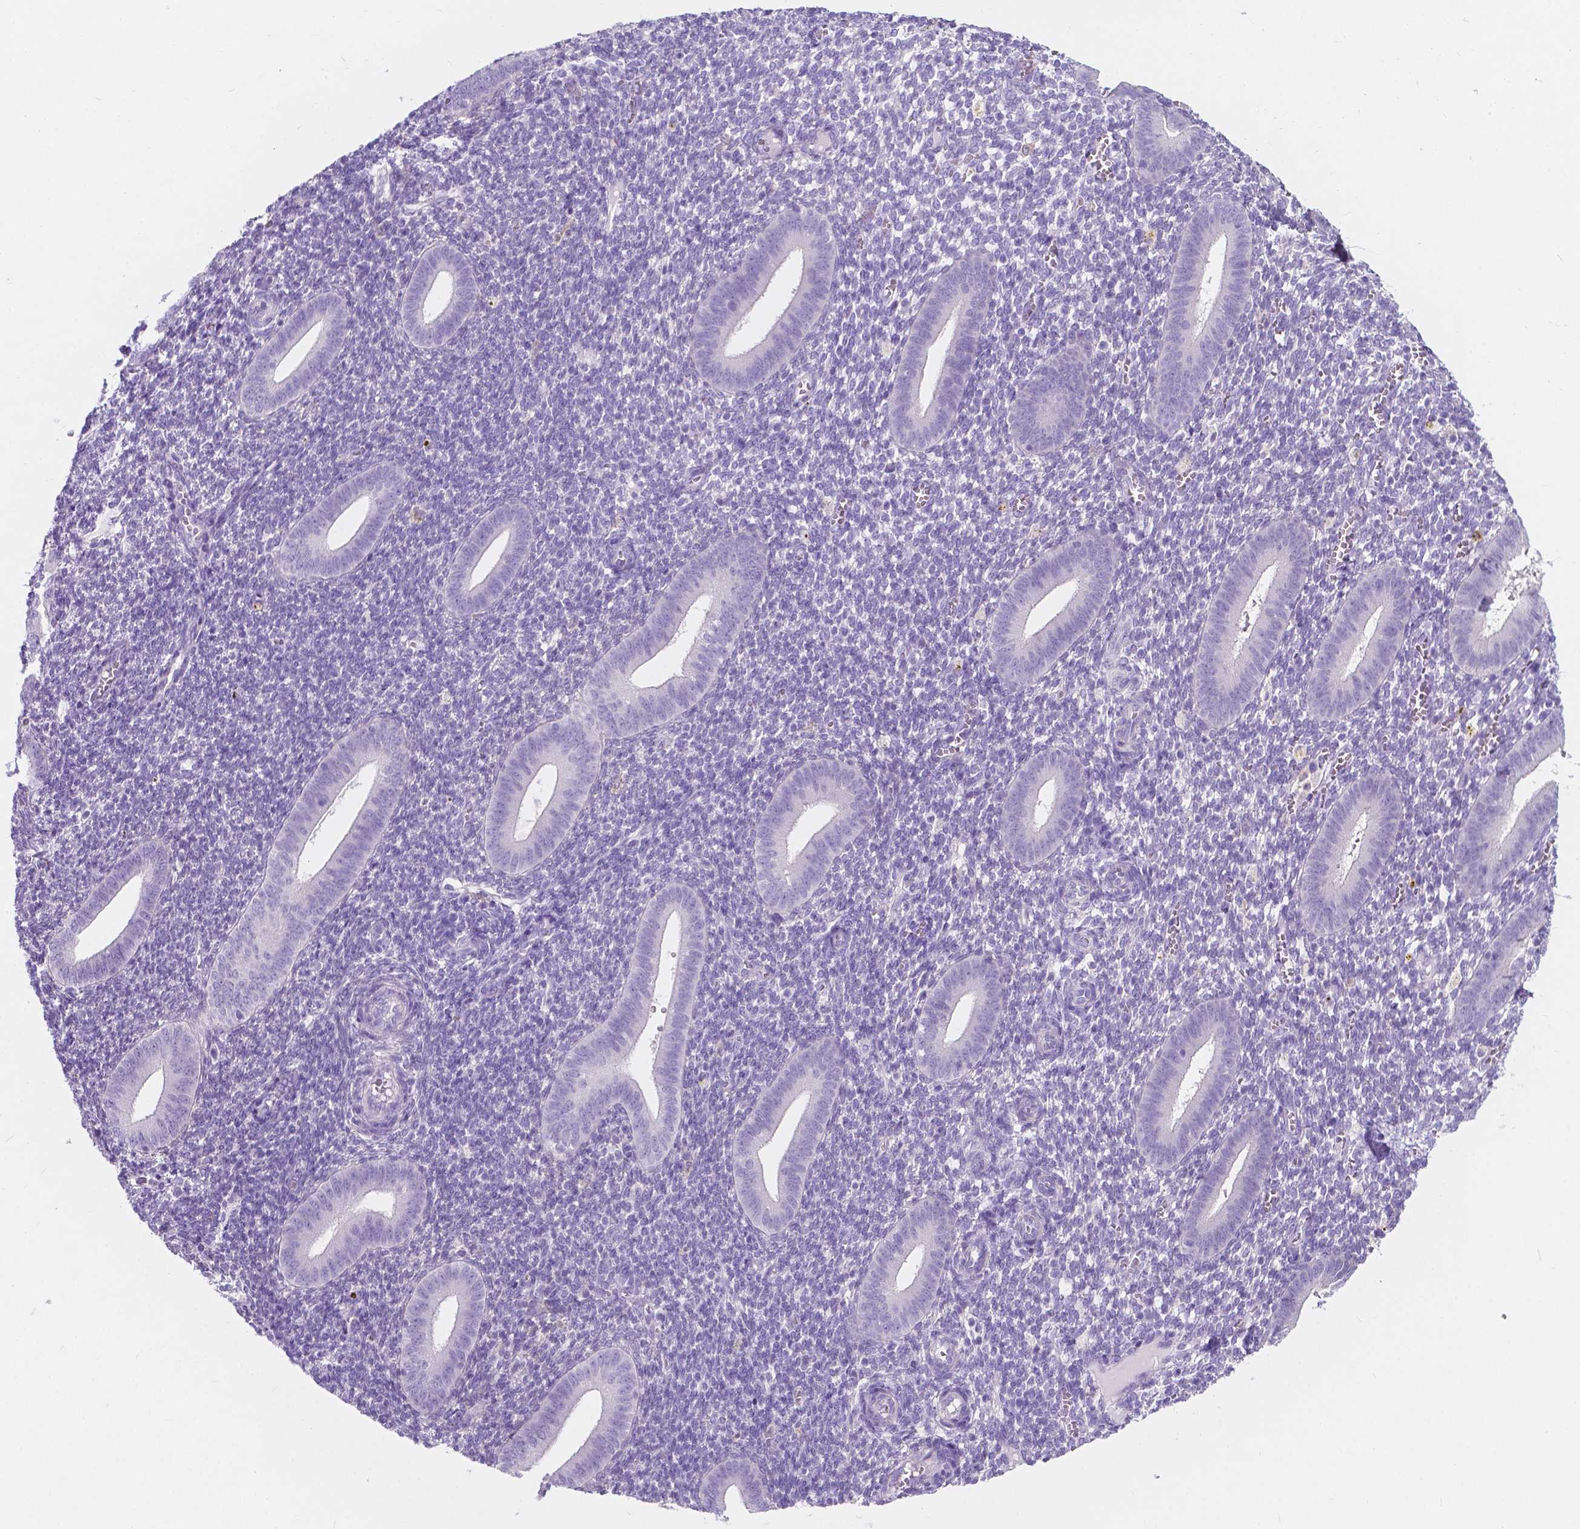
{"staining": {"intensity": "negative", "quantity": "none", "location": "none"}, "tissue": "endometrium", "cell_type": "Cells in endometrial stroma", "image_type": "normal", "snomed": [{"axis": "morphology", "description": "Normal tissue, NOS"}, {"axis": "topography", "description": "Endometrium"}], "caption": "A high-resolution histopathology image shows immunohistochemistry staining of normal endometrium, which exhibits no significant positivity in cells in endometrial stroma.", "gene": "GNAO1", "patient": {"sex": "female", "age": 25}}